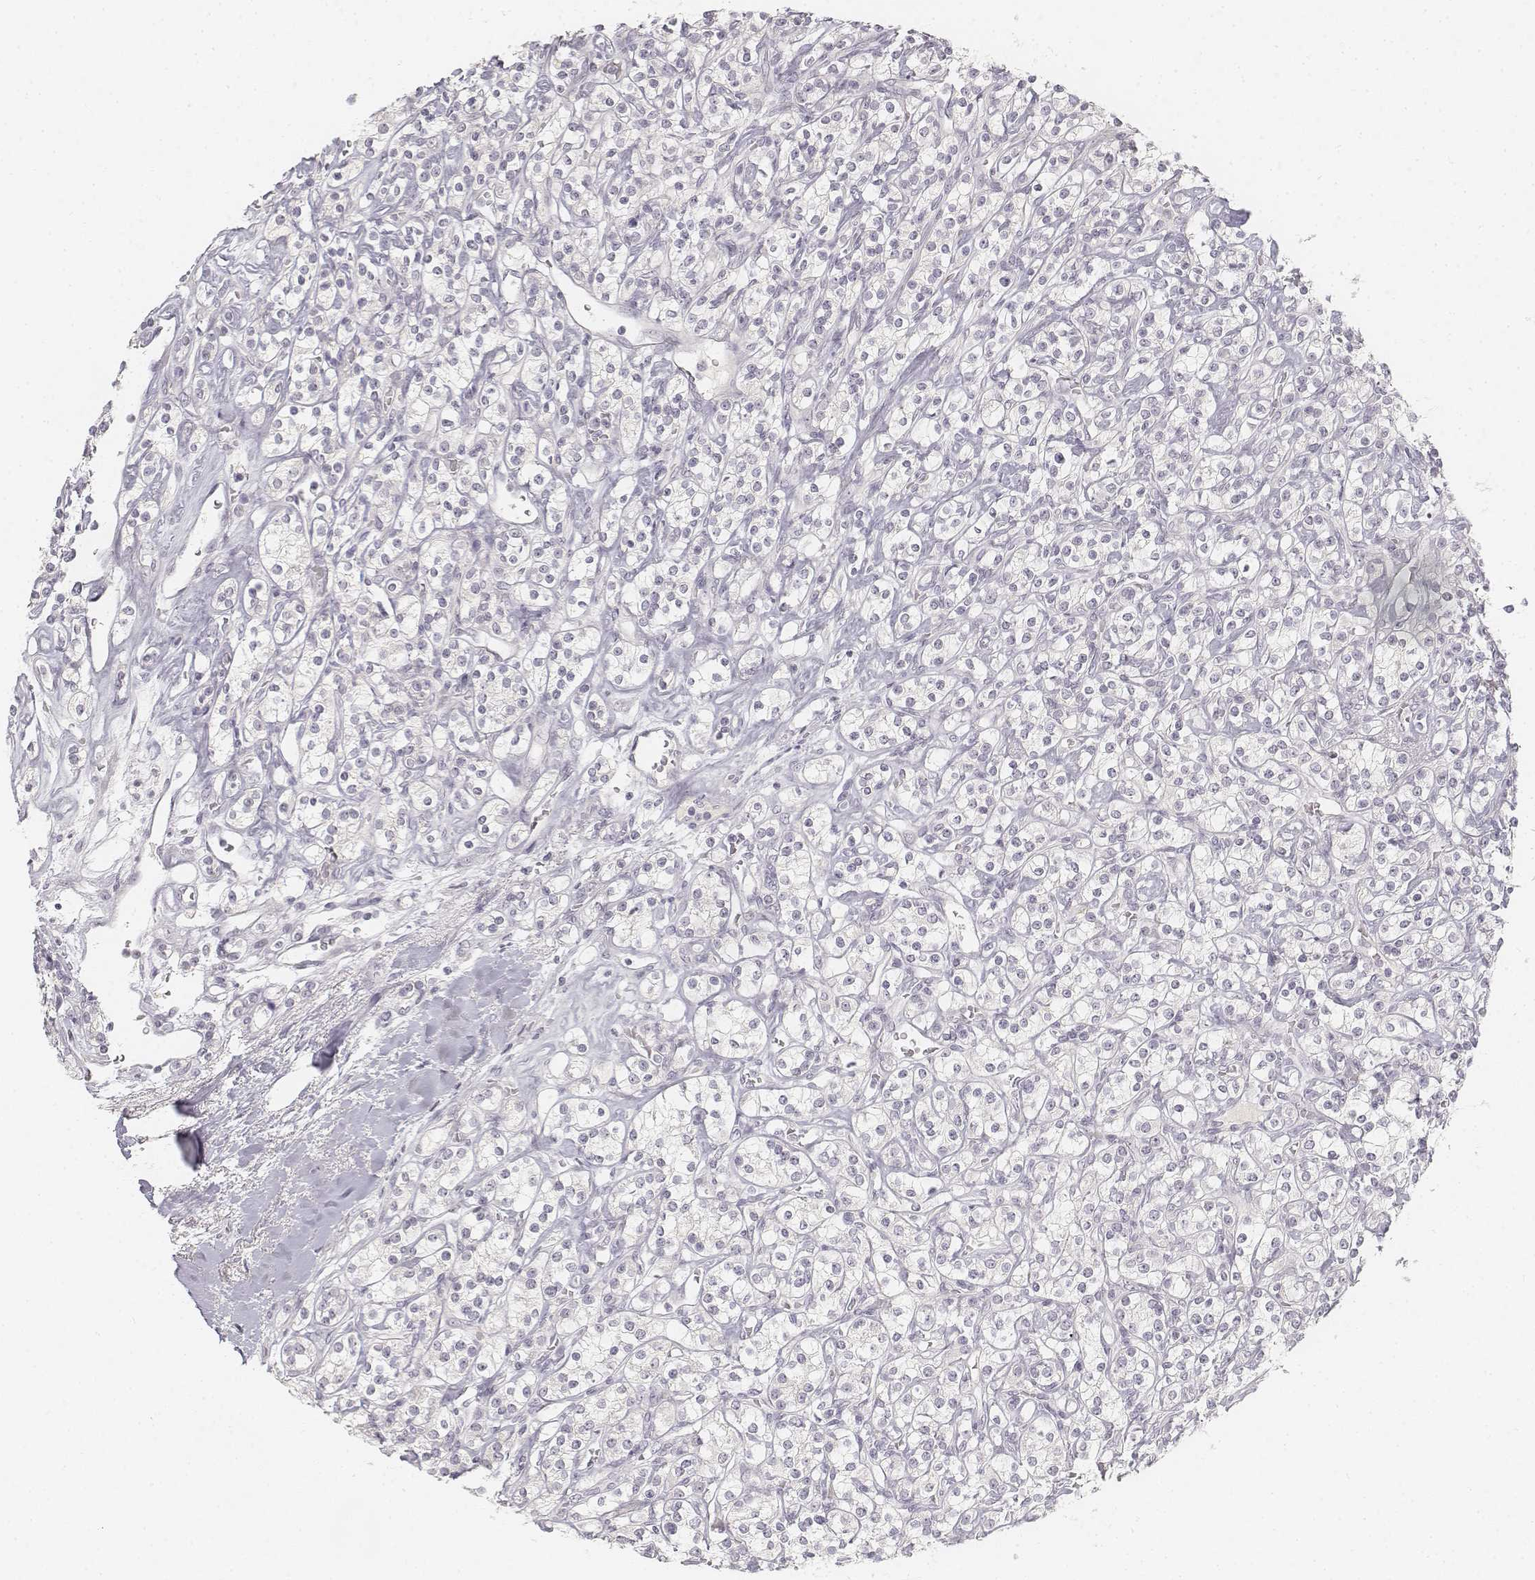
{"staining": {"intensity": "negative", "quantity": "none", "location": "none"}, "tissue": "renal cancer", "cell_type": "Tumor cells", "image_type": "cancer", "snomed": [{"axis": "morphology", "description": "Adenocarcinoma, NOS"}, {"axis": "topography", "description": "Kidney"}], "caption": "The immunohistochemistry (IHC) photomicrograph has no significant staining in tumor cells of renal adenocarcinoma tissue.", "gene": "DSG4", "patient": {"sex": "male", "age": 77}}